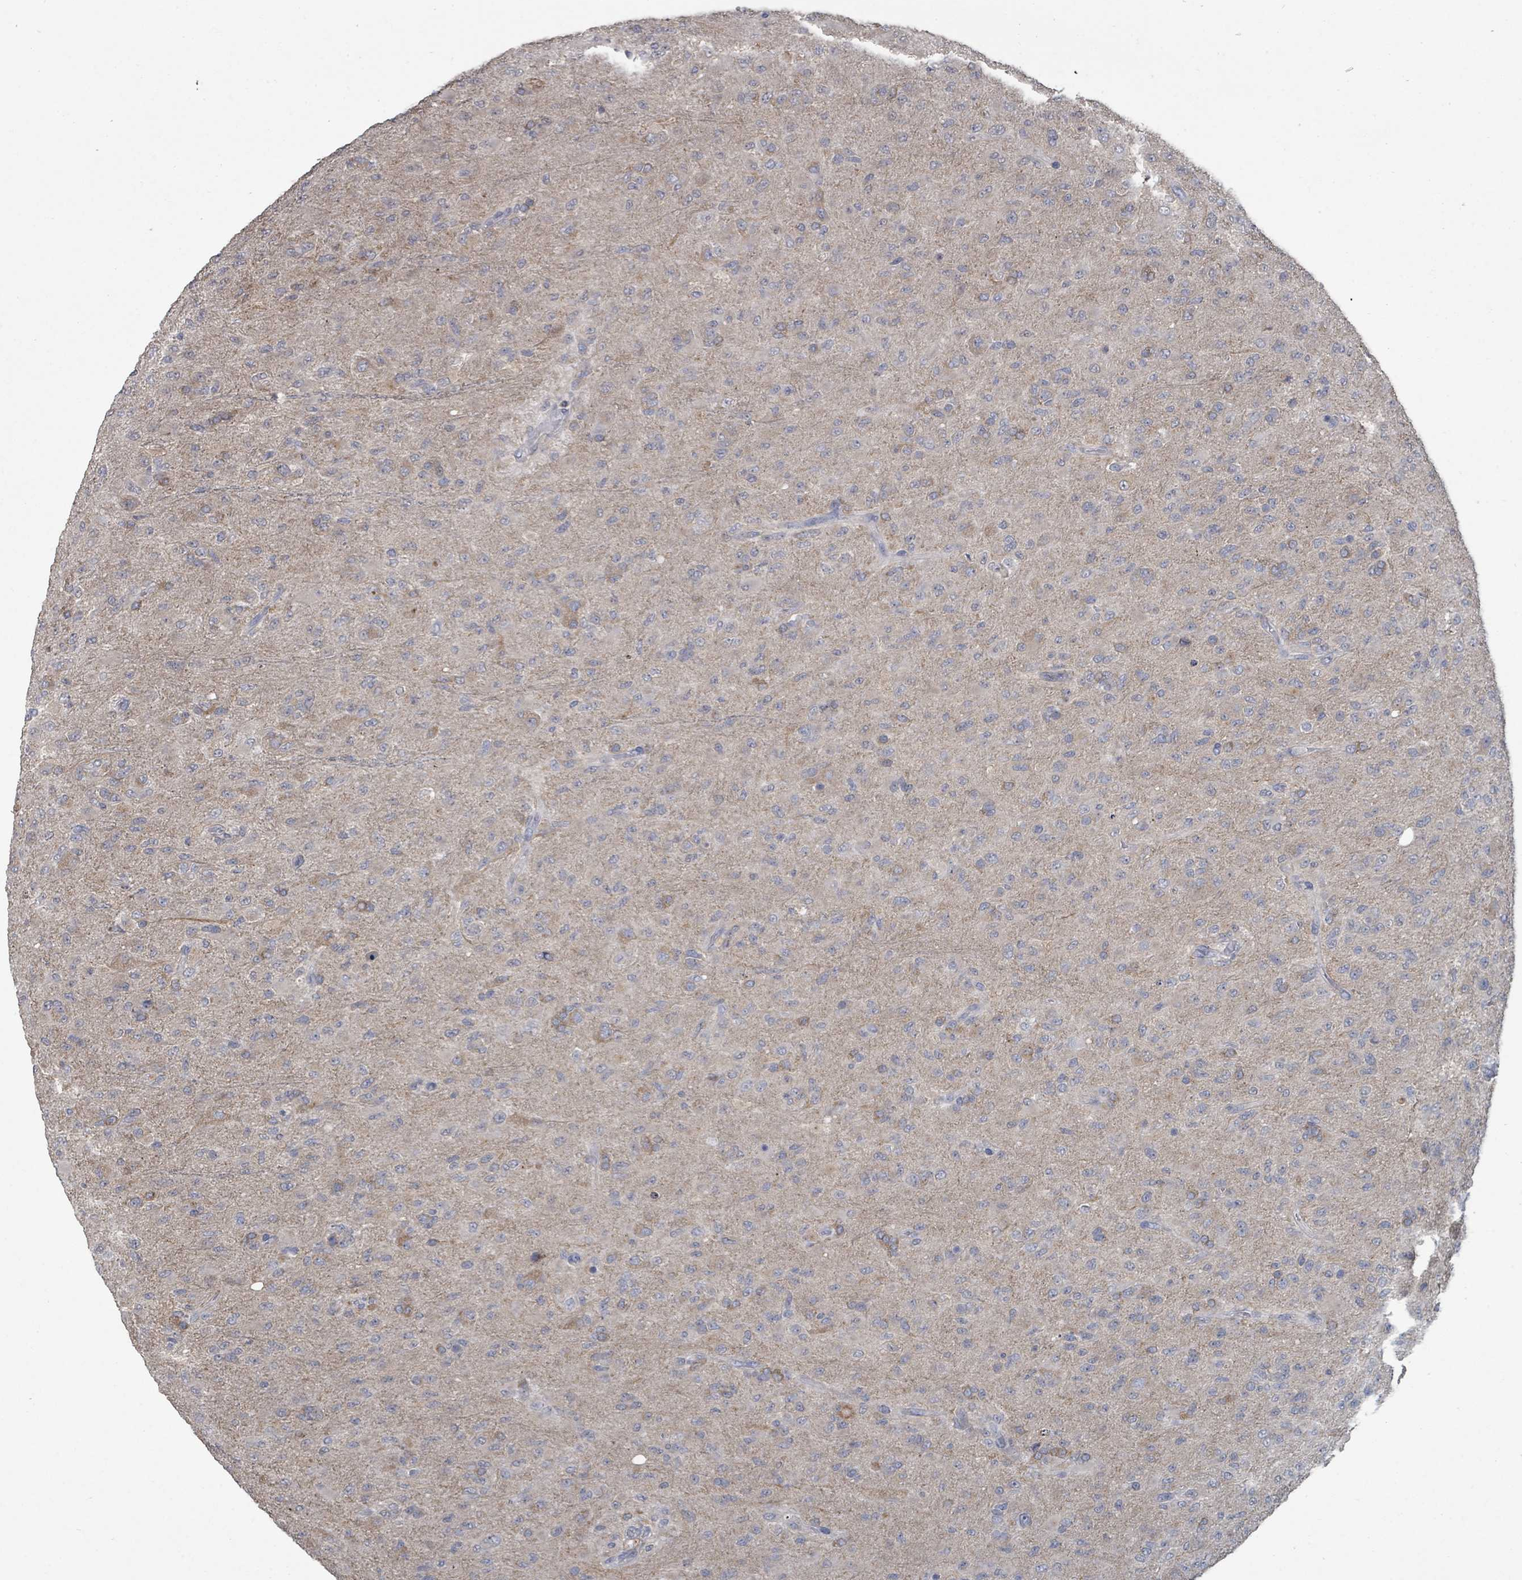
{"staining": {"intensity": "weak", "quantity": "<25%", "location": "cytoplasmic/membranous"}, "tissue": "glioma", "cell_type": "Tumor cells", "image_type": "cancer", "snomed": [{"axis": "morphology", "description": "Glioma, malignant, Low grade"}, {"axis": "topography", "description": "Brain"}], "caption": "Protein analysis of malignant low-grade glioma reveals no significant positivity in tumor cells.", "gene": "SLC9A7", "patient": {"sex": "male", "age": 65}}